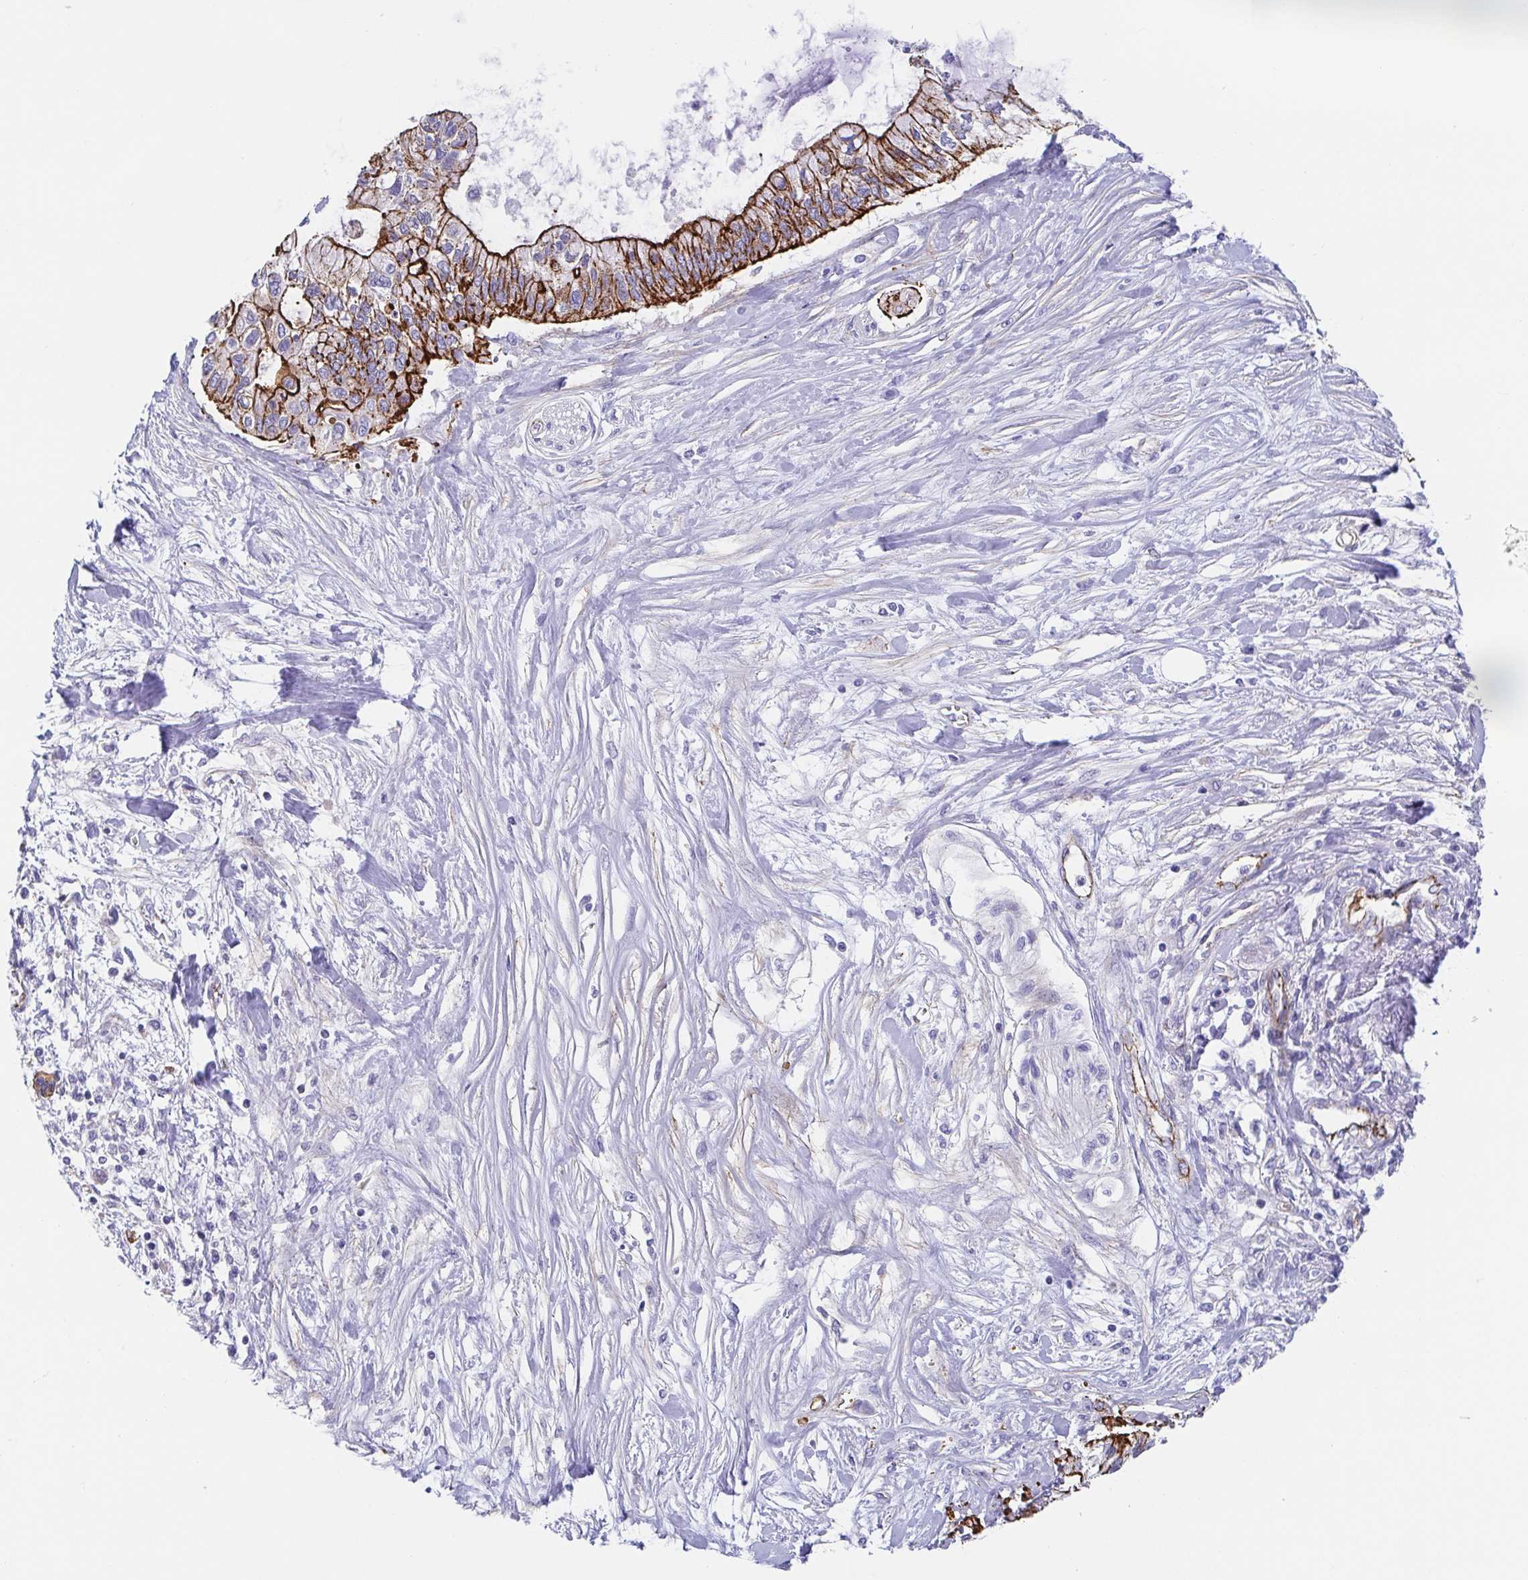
{"staining": {"intensity": "strong", "quantity": ">75%", "location": "cytoplasmic/membranous"}, "tissue": "pancreatic cancer", "cell_type": "Tumor cells", "image_type": "cancer", "snomed": [{"axis": "morphology", "description": "Adenocarcinoma, NOS"}, {"axis": "topography", "description": "Pancreas"}], "caption": "This micrograph reveals immunohistochemistry (IHC) staining of pancreatic adenocarcinoma, with high strong cytoplasmic/membranous positivity in approximately >75% of tumor cells.", "gene": "TRAM2", "patient": {"sex": "female", "age": 77}}